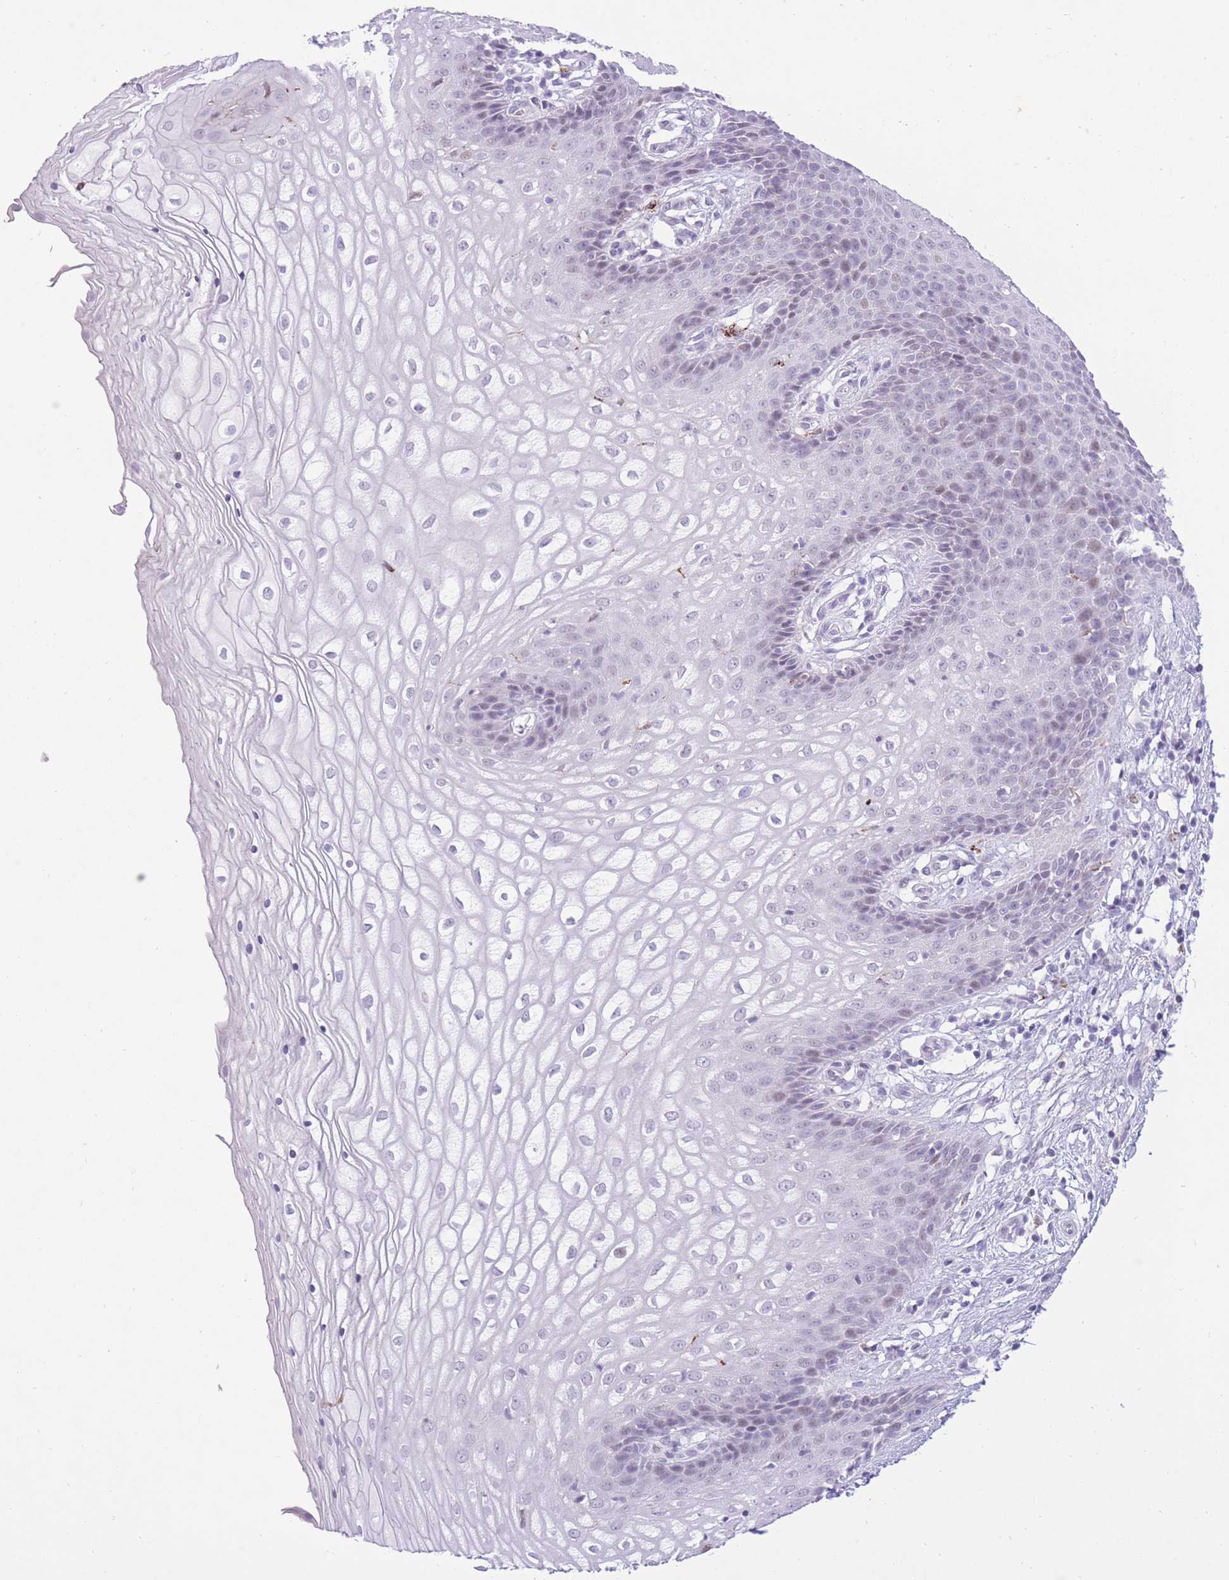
{"staining": {"intensity": "negative", "quantity": "none", "location": "none"}, "tissue": "vagina", "cell_type": "Squamous epithelial cells", "image_type": "normal", "snomed": [{"axis": "morphology", "description": "Normal tissue, NOS"}, {"axis": "topography", "description": "Vagina"}], "caption": "Immunohistochemical staining of normal human vagina shows no significant expression in squamous epithelial cells. (DAB immunohistochemistry (IHC) with hematoxylin counter stain).", "gene": "MEIS3", "patient": {"sex": "female", "age": 34}}